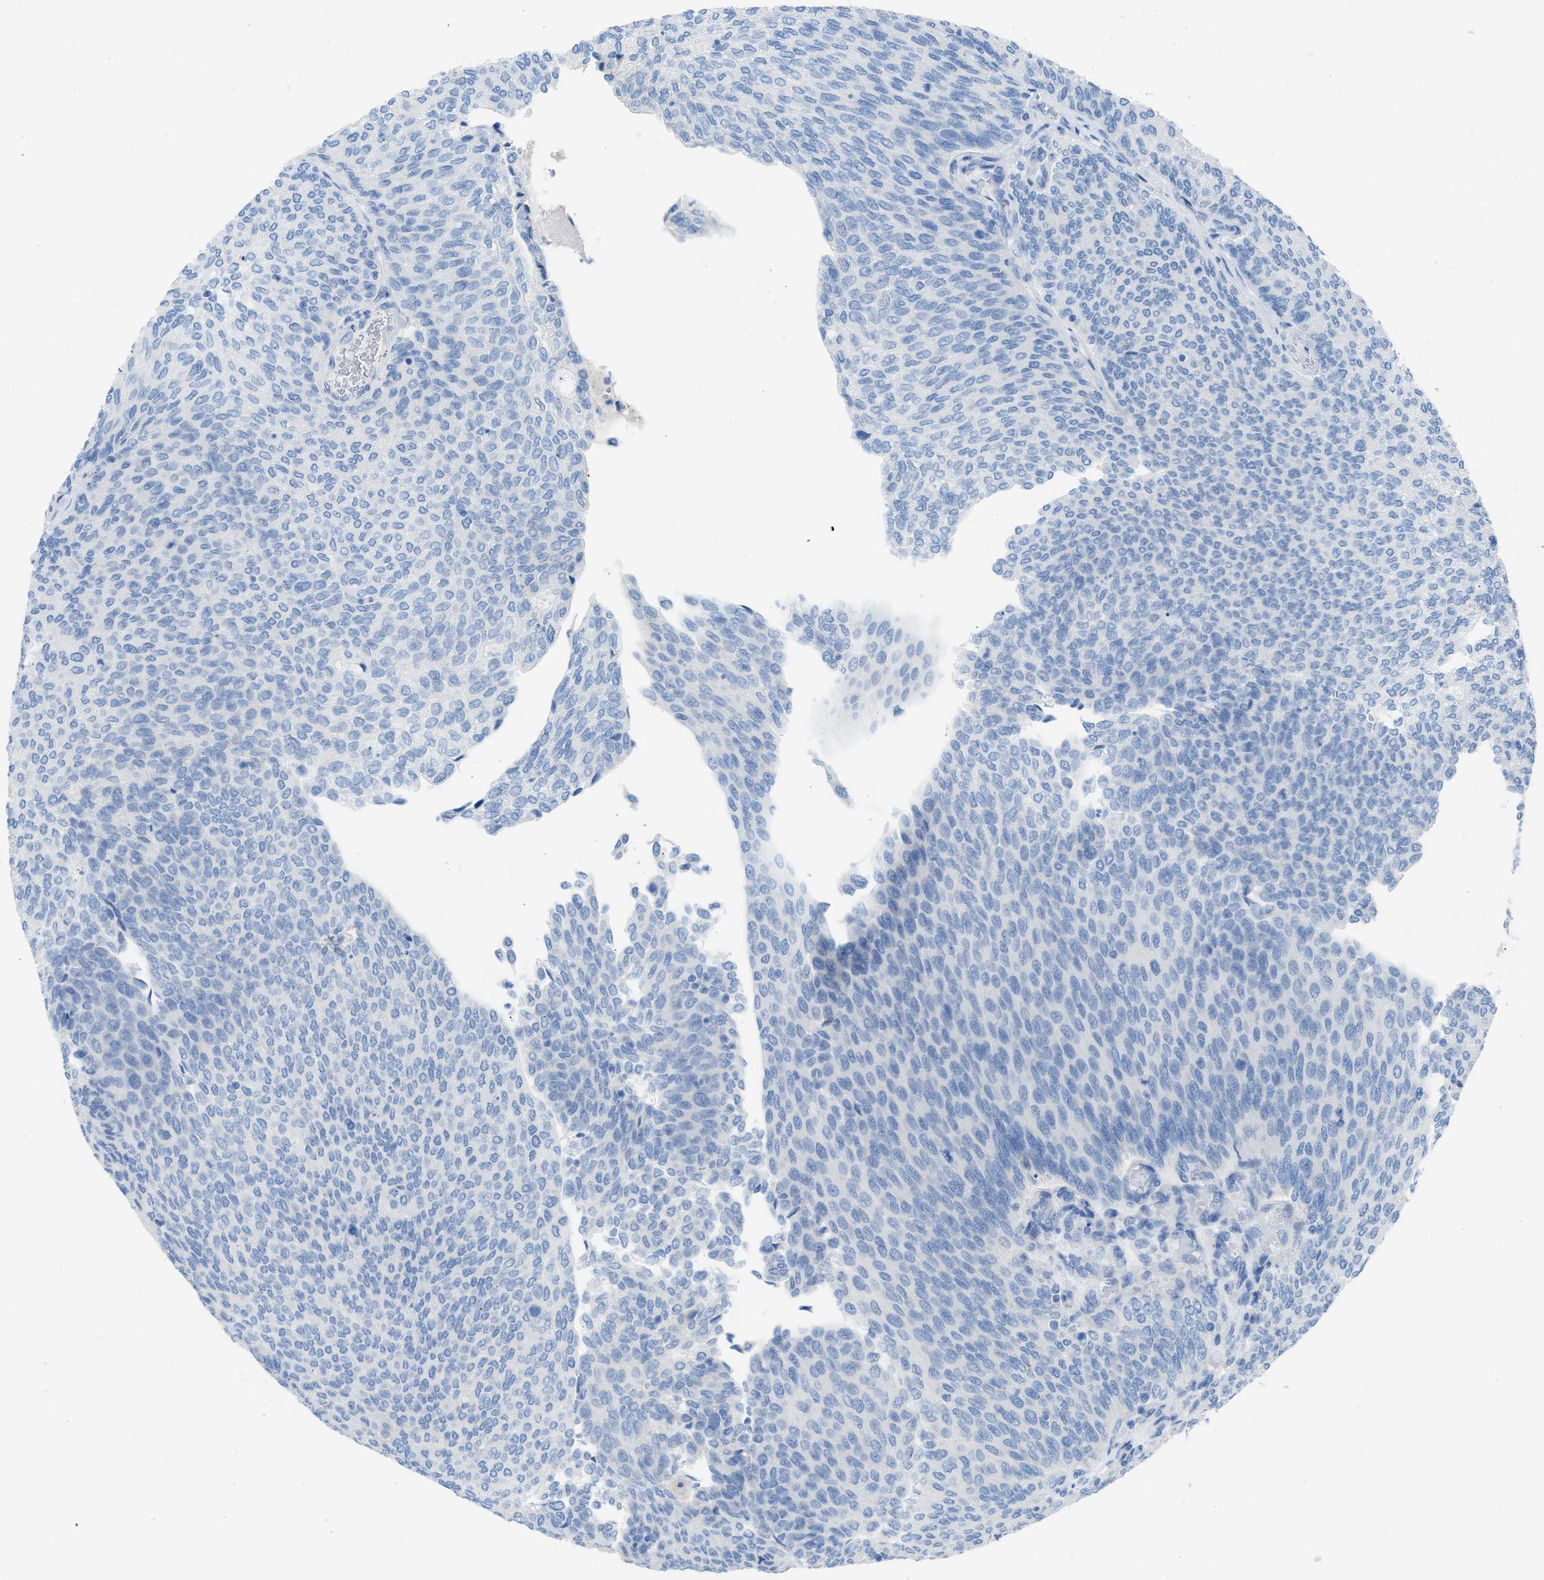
{"staining": {"intensity": "negative", "quantity": "none", "location": "none"}, "tissue": "urothelial cancer", "cell_type": "Tumor cells", "image_type": "cancer", "snomed": [{"axis": "morphology", "description": "Urothelial carcinoma, Low grade"}, {"axis": "topography", "description": "Urinary bladder"}], "caption": "Immunohistochemistry (IHC) of human urothelial cancer displays no expression in tumor cells.", "gene": "ASPA", "patient": {"sex": "female", "age": 79}}